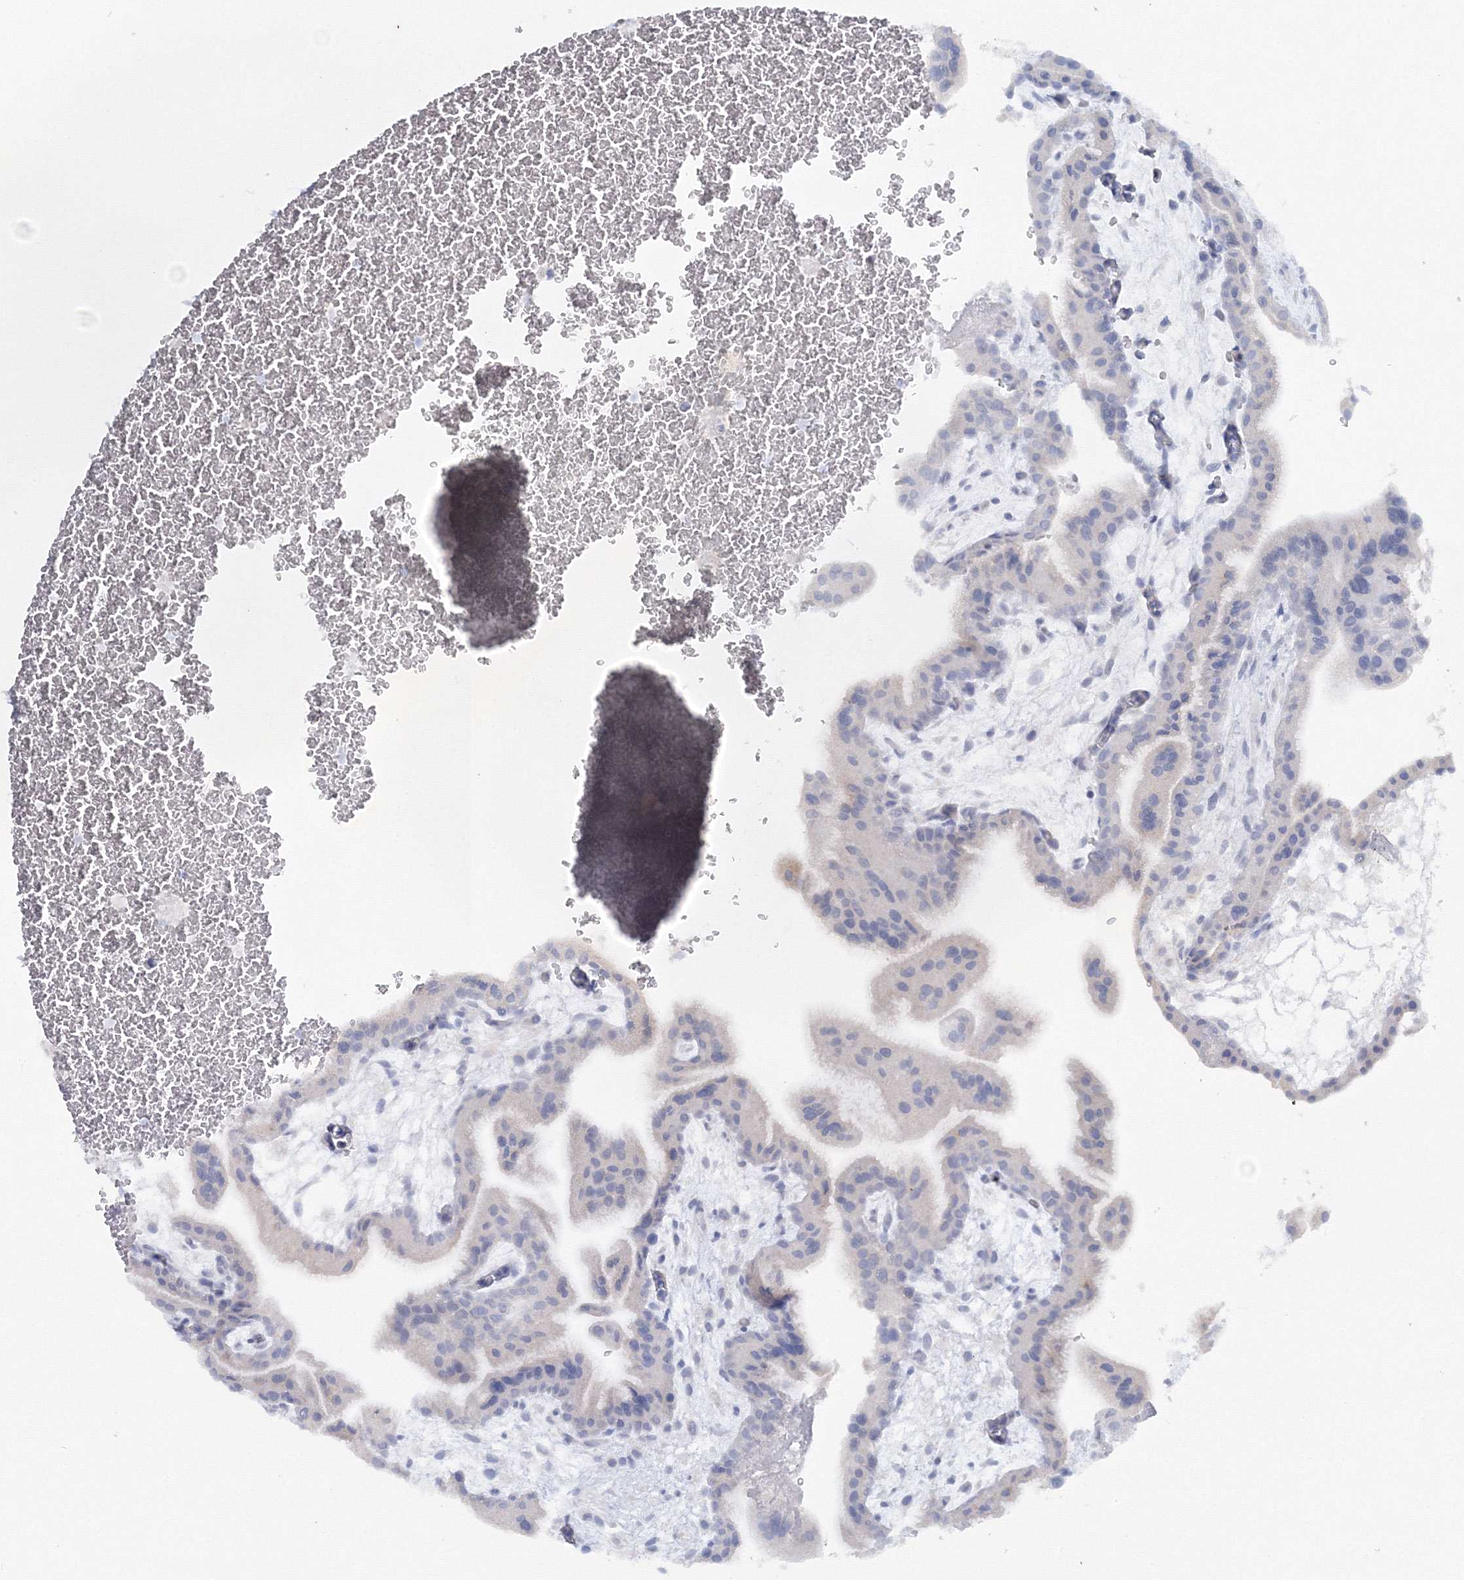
{"staining": {"intensity": "negative", "quantity": "none", "location": "none"}, "tissue": "placenta", "cell_type": "Trophoblastic cells", "image_type": "normal", "snomed": [{"axis": "morphology", "description": "Normal tissue, NOS"}, {"axis": "topography", "description": "Placenta"}], "caption": "DAB (3,3'-diaminobenzidine) immunohistochemical staining of benign human placenta demonstrates no significant expression in trophoblastic cells.", "gene": "GCKR", "patient": {"sex": "female", "age": 35}}